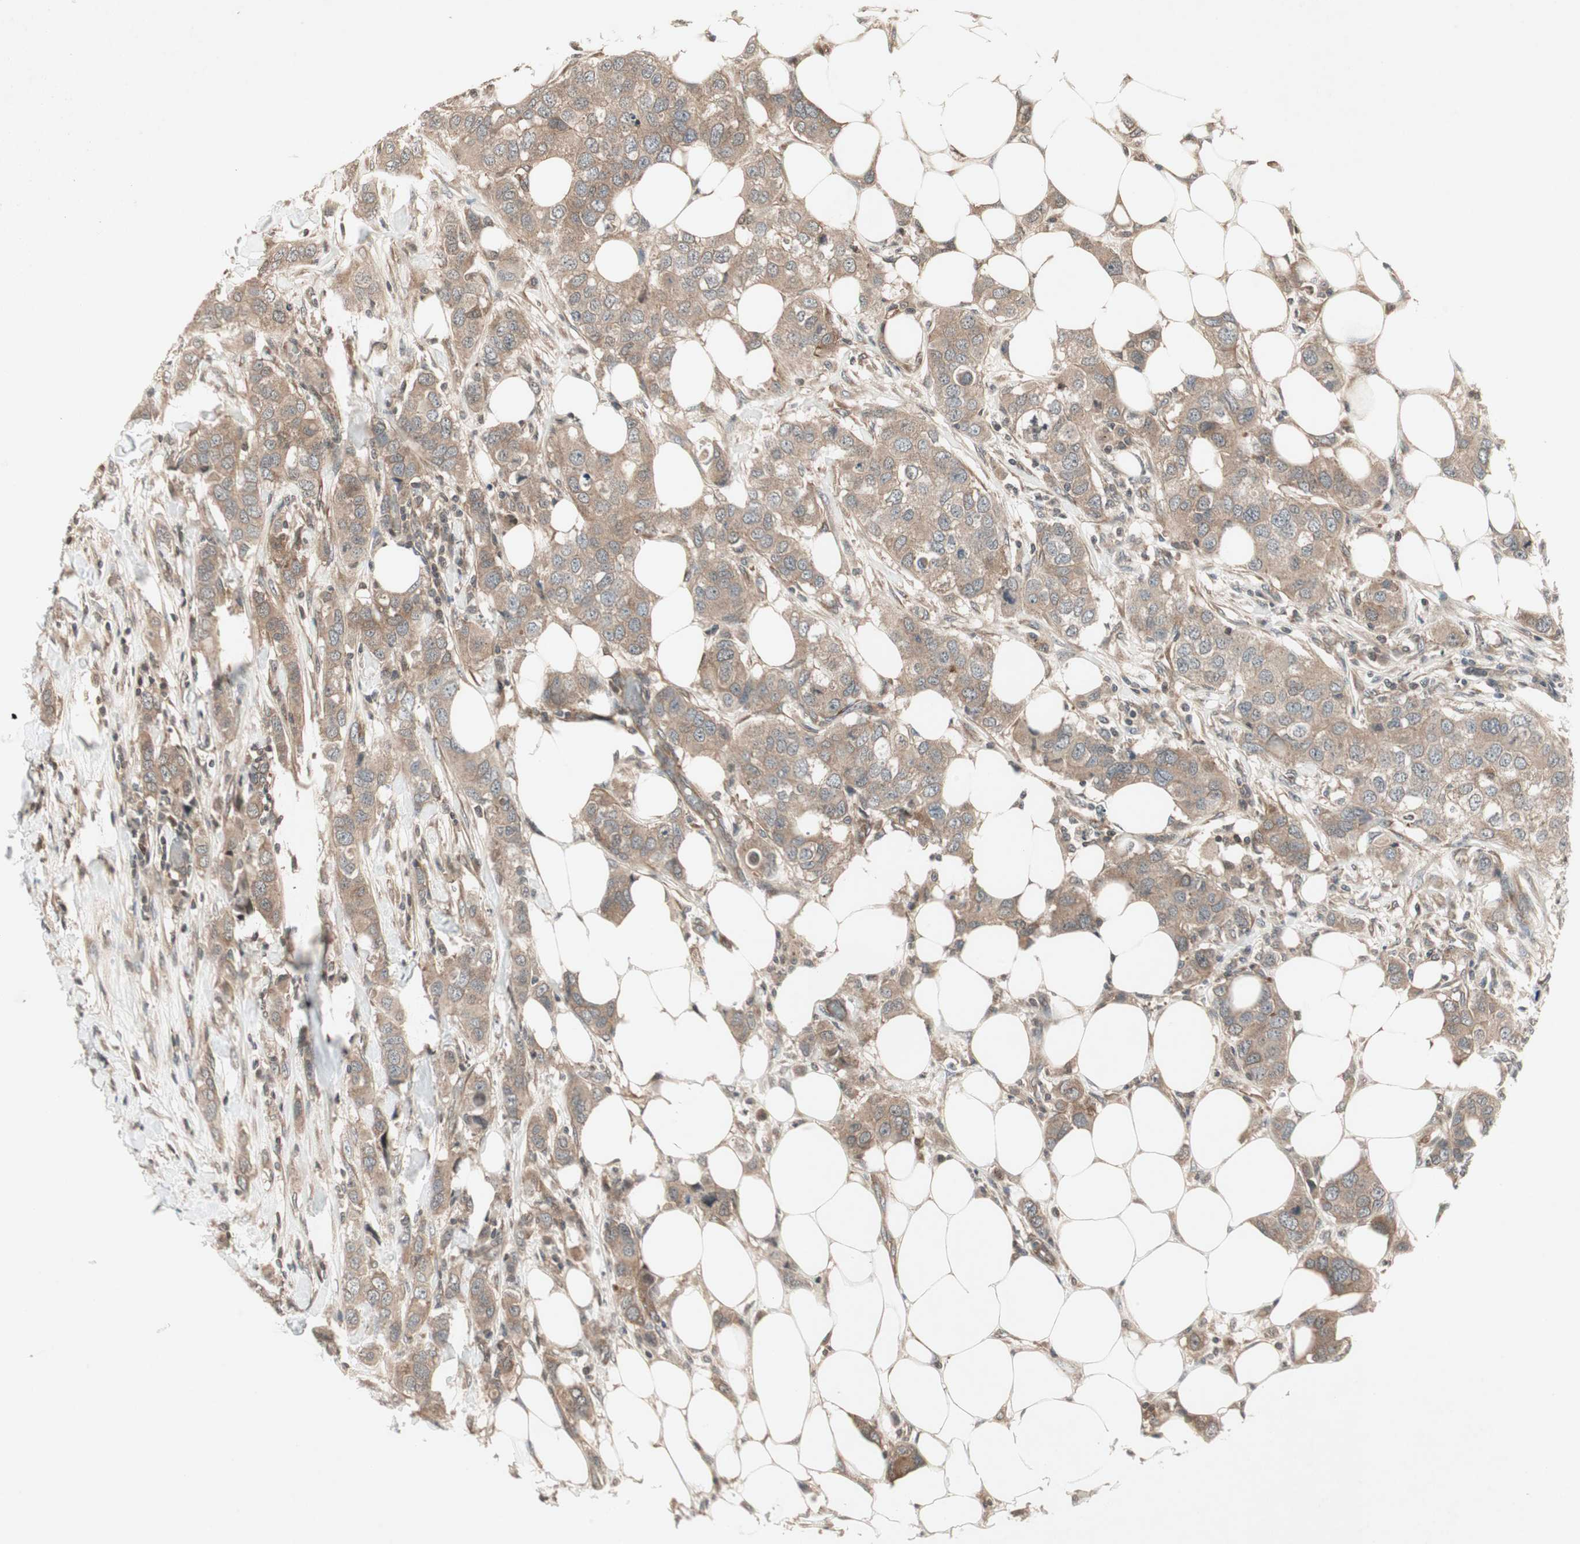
{"staining": {"intensity": "weak", "quantity": ">75%", "location": "cytoplasmic/membranous"}, "tissue": "breast cancer", "cell_type": "Tumor cells", "image_type": "cancer", "snomed": [{"axis": "morphology", "description": "Duct carcinoma"}, {"axis": "topography", "description": "Breast"}], "caption": "The image demonstrates a brown stain indicating the presence of a protein in the cytoplasmic/membranous of tumor cells in breast cancer.", "gene": "IRS1", "patient": {"sex": "female", "age": 50}}